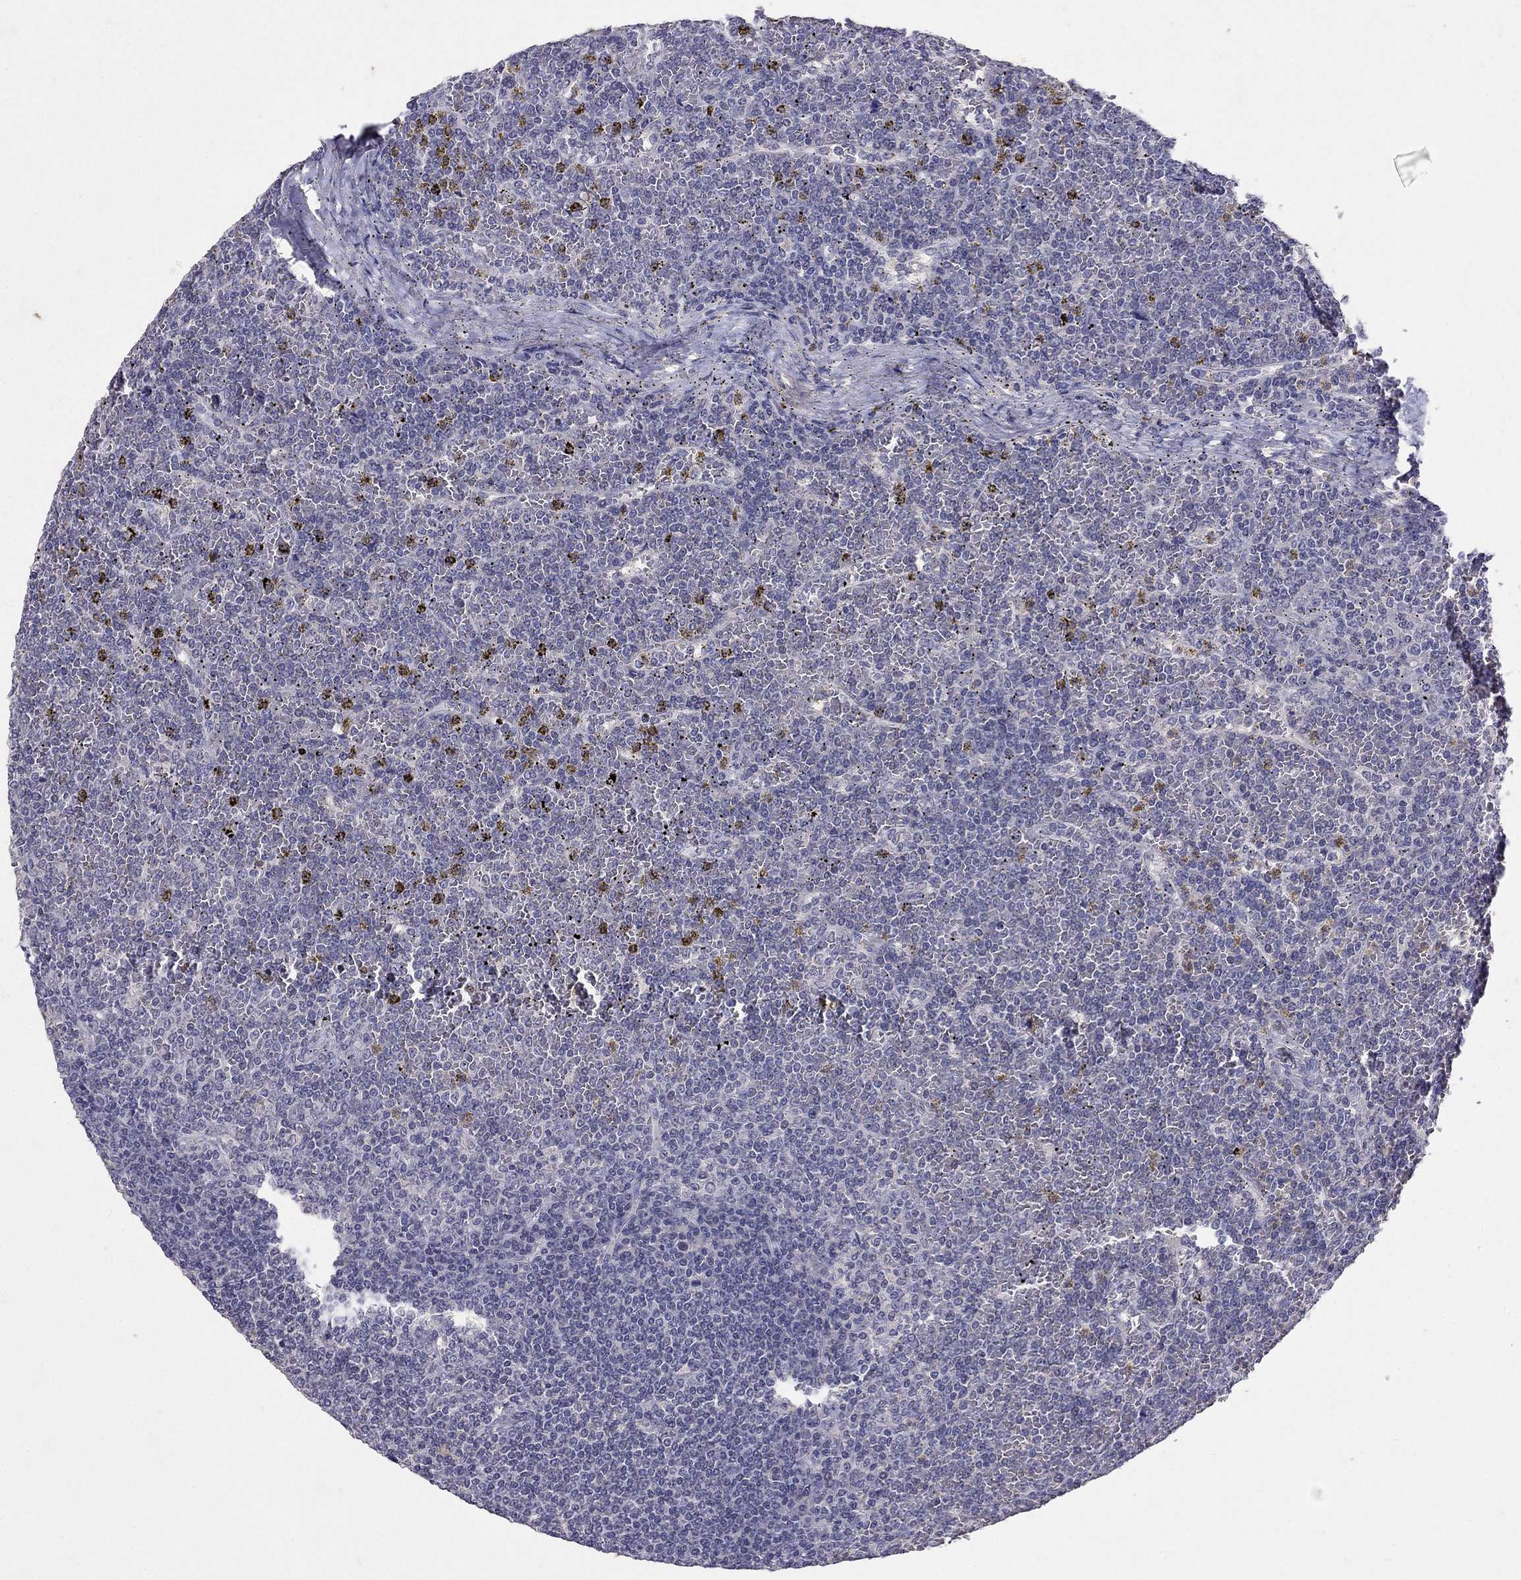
{"staining": {"intensity": "negative", "quantity": "none", "location": "none"}, "tissue": "lymphoma", "cell_type": "Tumor cells", "image_type": "cancer", "snomed": [{"axis": "morphology", "description": "Malignant lymphoma, non-Hodgkin's type, Low grade"}, {"axis": "topography", "description": "Spleen"}], "caption": "Micrograph shows no protein staining in tumor cells of low-grade malignant lymphoma, non-Hodgkin's type tissue. The staining is performed using DAB (3,3'-diaminobenzidine) brown chromogen with nuclei counter-stained in using hematoxylin.", "gene": "FST", "patient": {"sex": "female", "age": 19}}